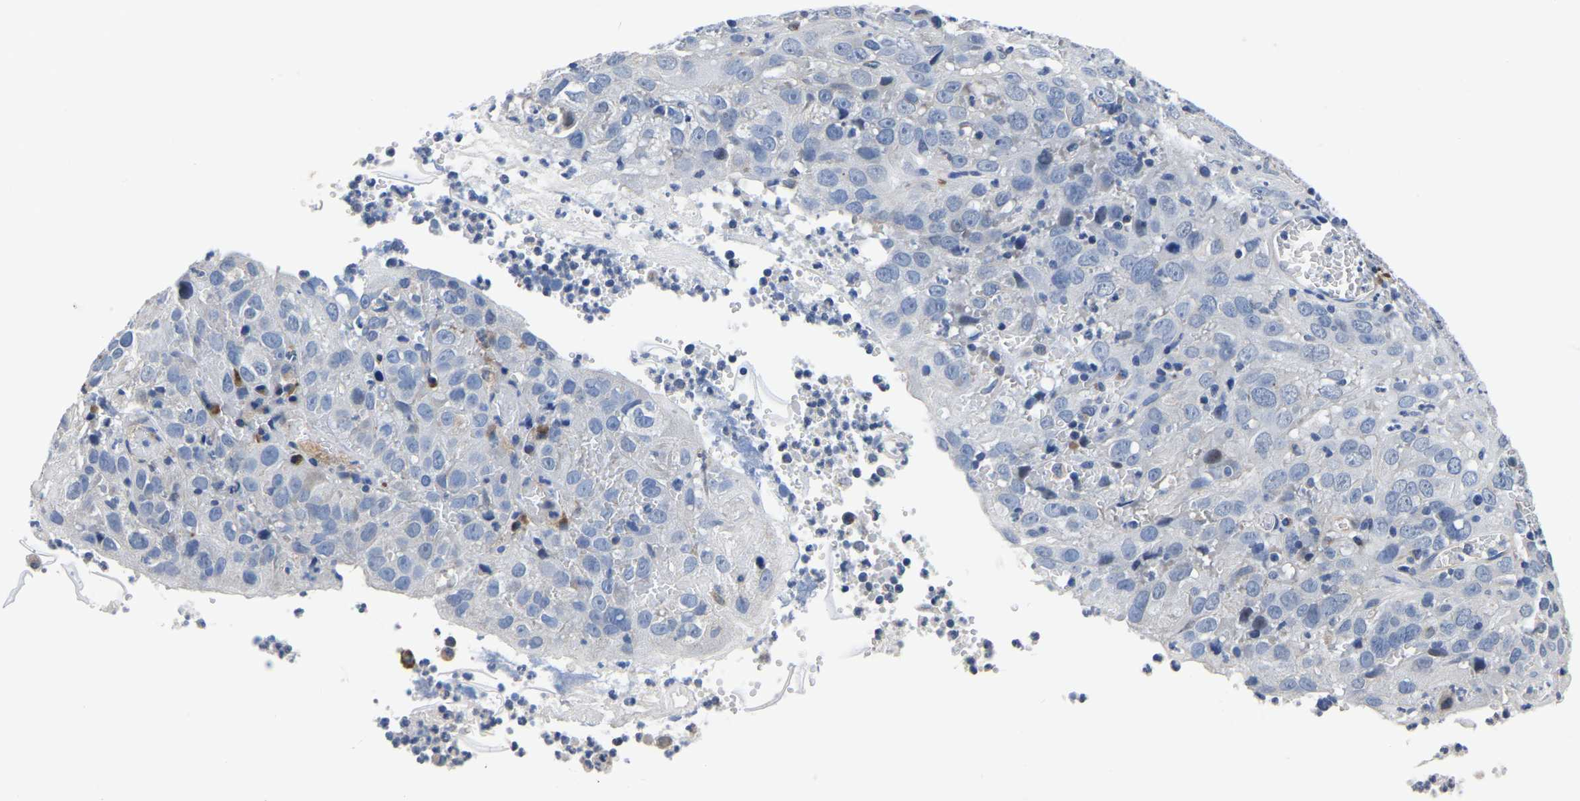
{"staining": {"intensity": "negative", "quantity": "none", "location": "none"}, "tissue": "cervical cancer", "cell_type": "Tumor cells", "image_type": "cancer", "snomed": [{"axis": "morphology", "description": "Squamous cell carcinoma, NOS"}, {"axis": "topography", "description": "Cervix"}], "caption": "Cervical cancer stained for a protein using immunohistochemistry (IHC) reveals no staining tumor cells.", "gene": "PDLIM7", "patient": {"sex": "female", "age": 32}}